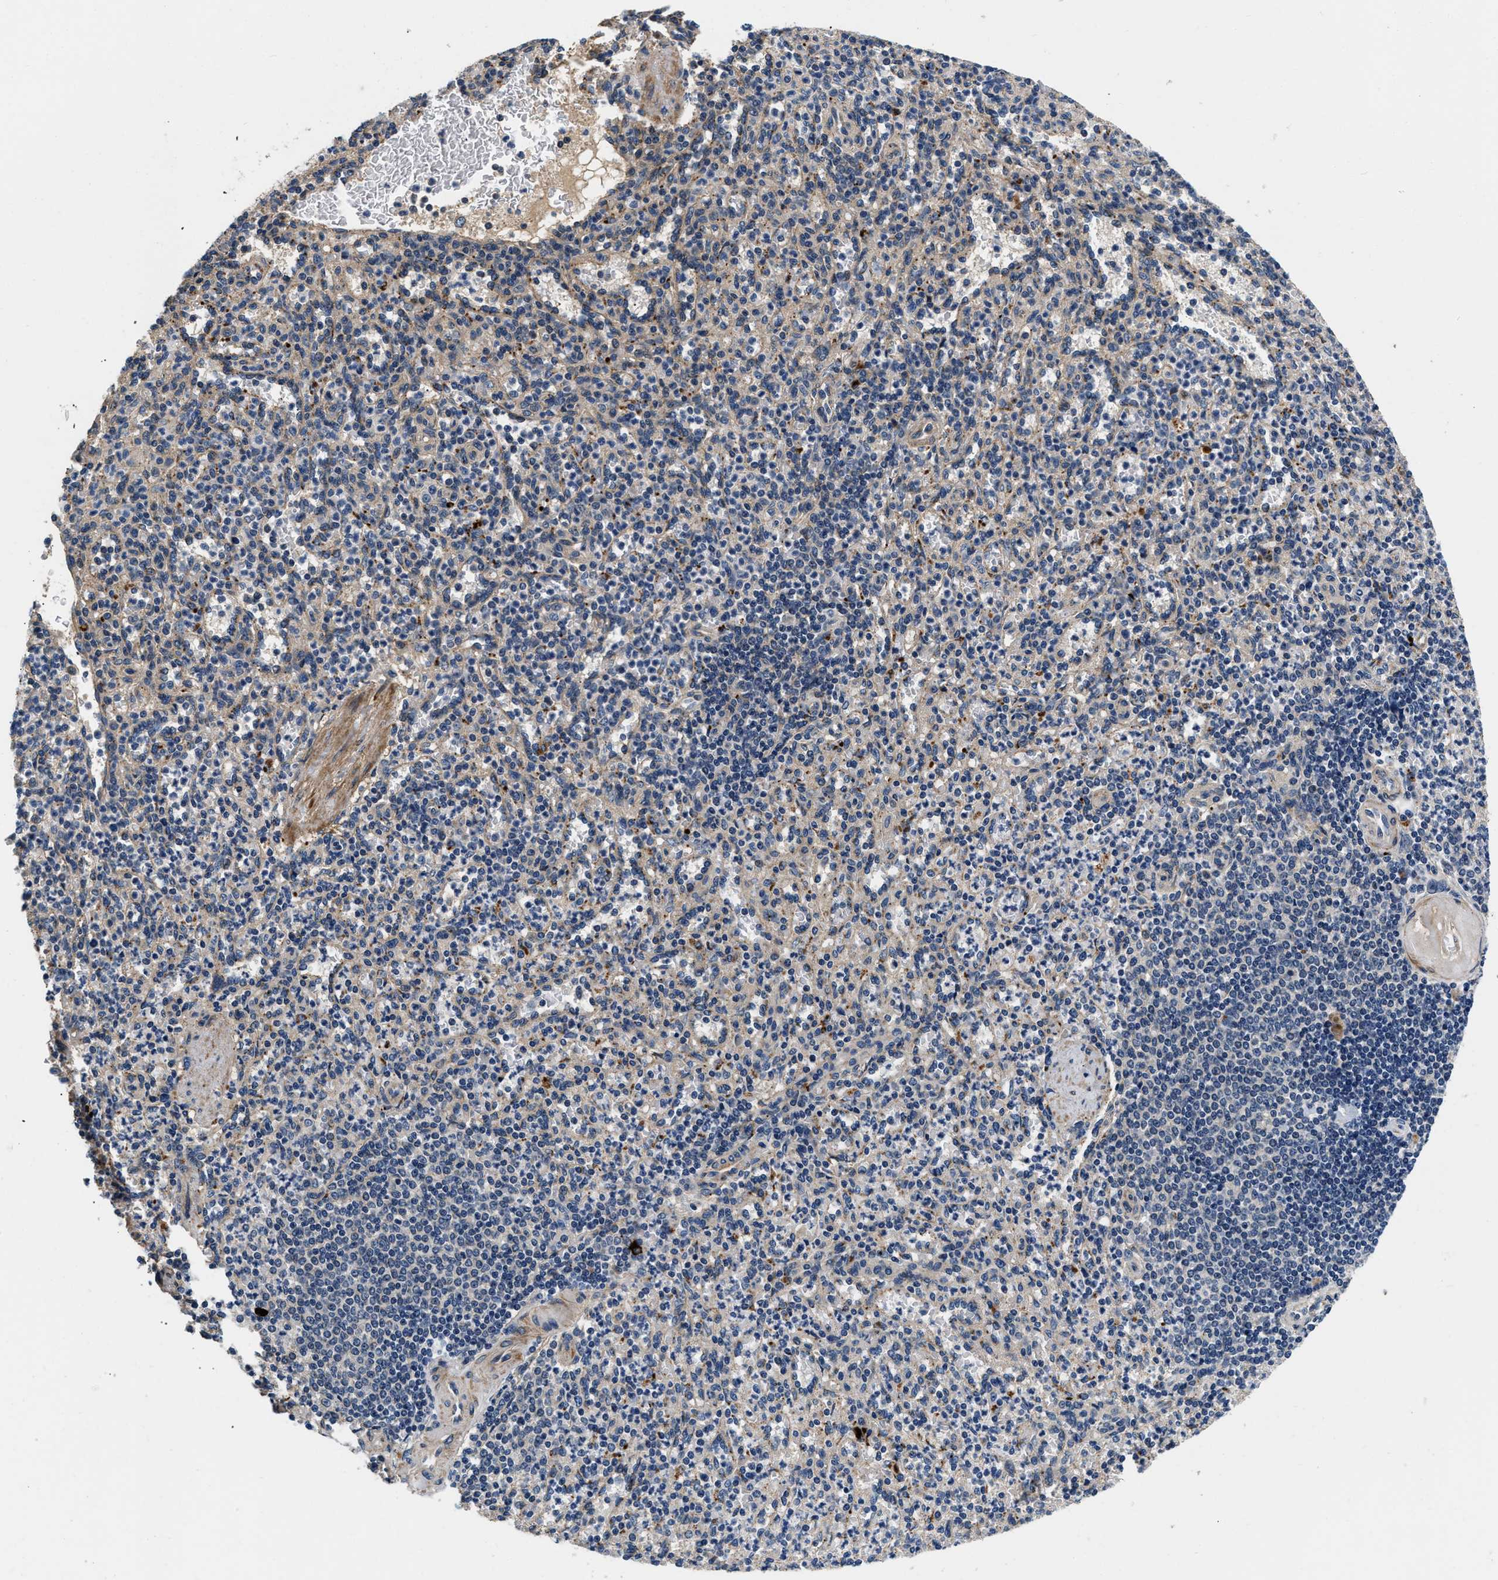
{"staining": {"intensity": "weak", "quantity": "25%-75%", "location": "cytoplasmic/membranous"}, "tissue": "spleen", "cell_type": "Cells in red pulp", "image_type": "normal", "snomed": [{"axis": "morphology", "description": "Normal tissue, NOS"}, {"axis": "topography", "description": "Spleen"}], "caption": "Spleen stained with DAB (3,3'-diaminobenzidine) immunohistochemistry (IHC) reveals low levels of weak cytoplasmic/membranous positivity in about 25%-75% of cells in red pulp.", "gene": "NME6", "patient": {"sex": "female", "age": 74}}